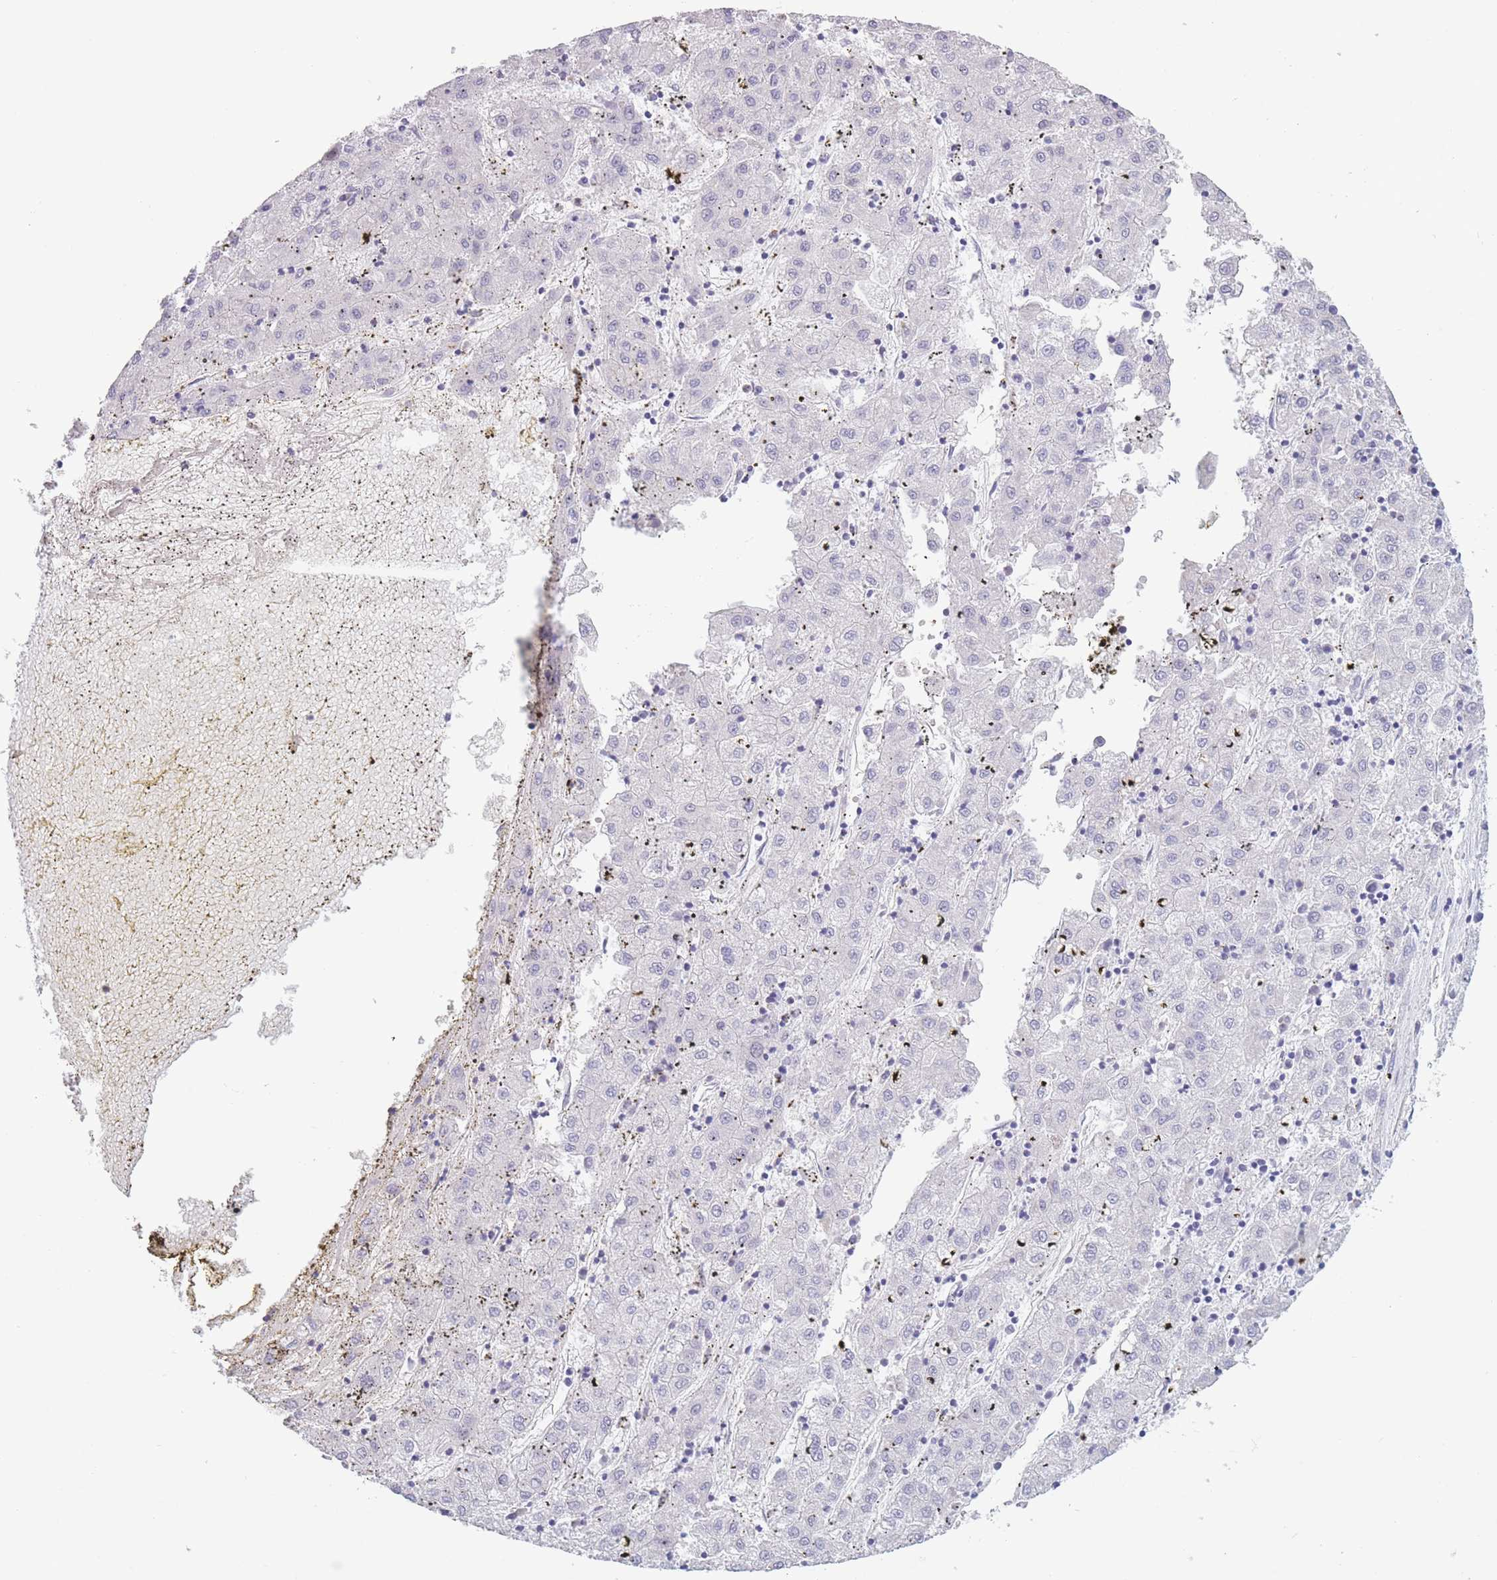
{"staining": {"intensity": "negative", "quantity": "none", "location": "none"}, "tissue": "liver cancer", "cell_type": "Tumor cells", "image_type": "cancer", "snomed": [{"axis": "morphology", "description": "Carcinoma, Hepatocellular, NOS"}, {"axis": "topography", "description": "Liver"}], "caption": "Immunohistochemistry micrograph of liver cancer (hepatocellular carcinoma) stained for a protein (brown), which reveals no expression in tumor cells.", "gene": "PODXL", "patient": {"sex": "male", "age": 72}}